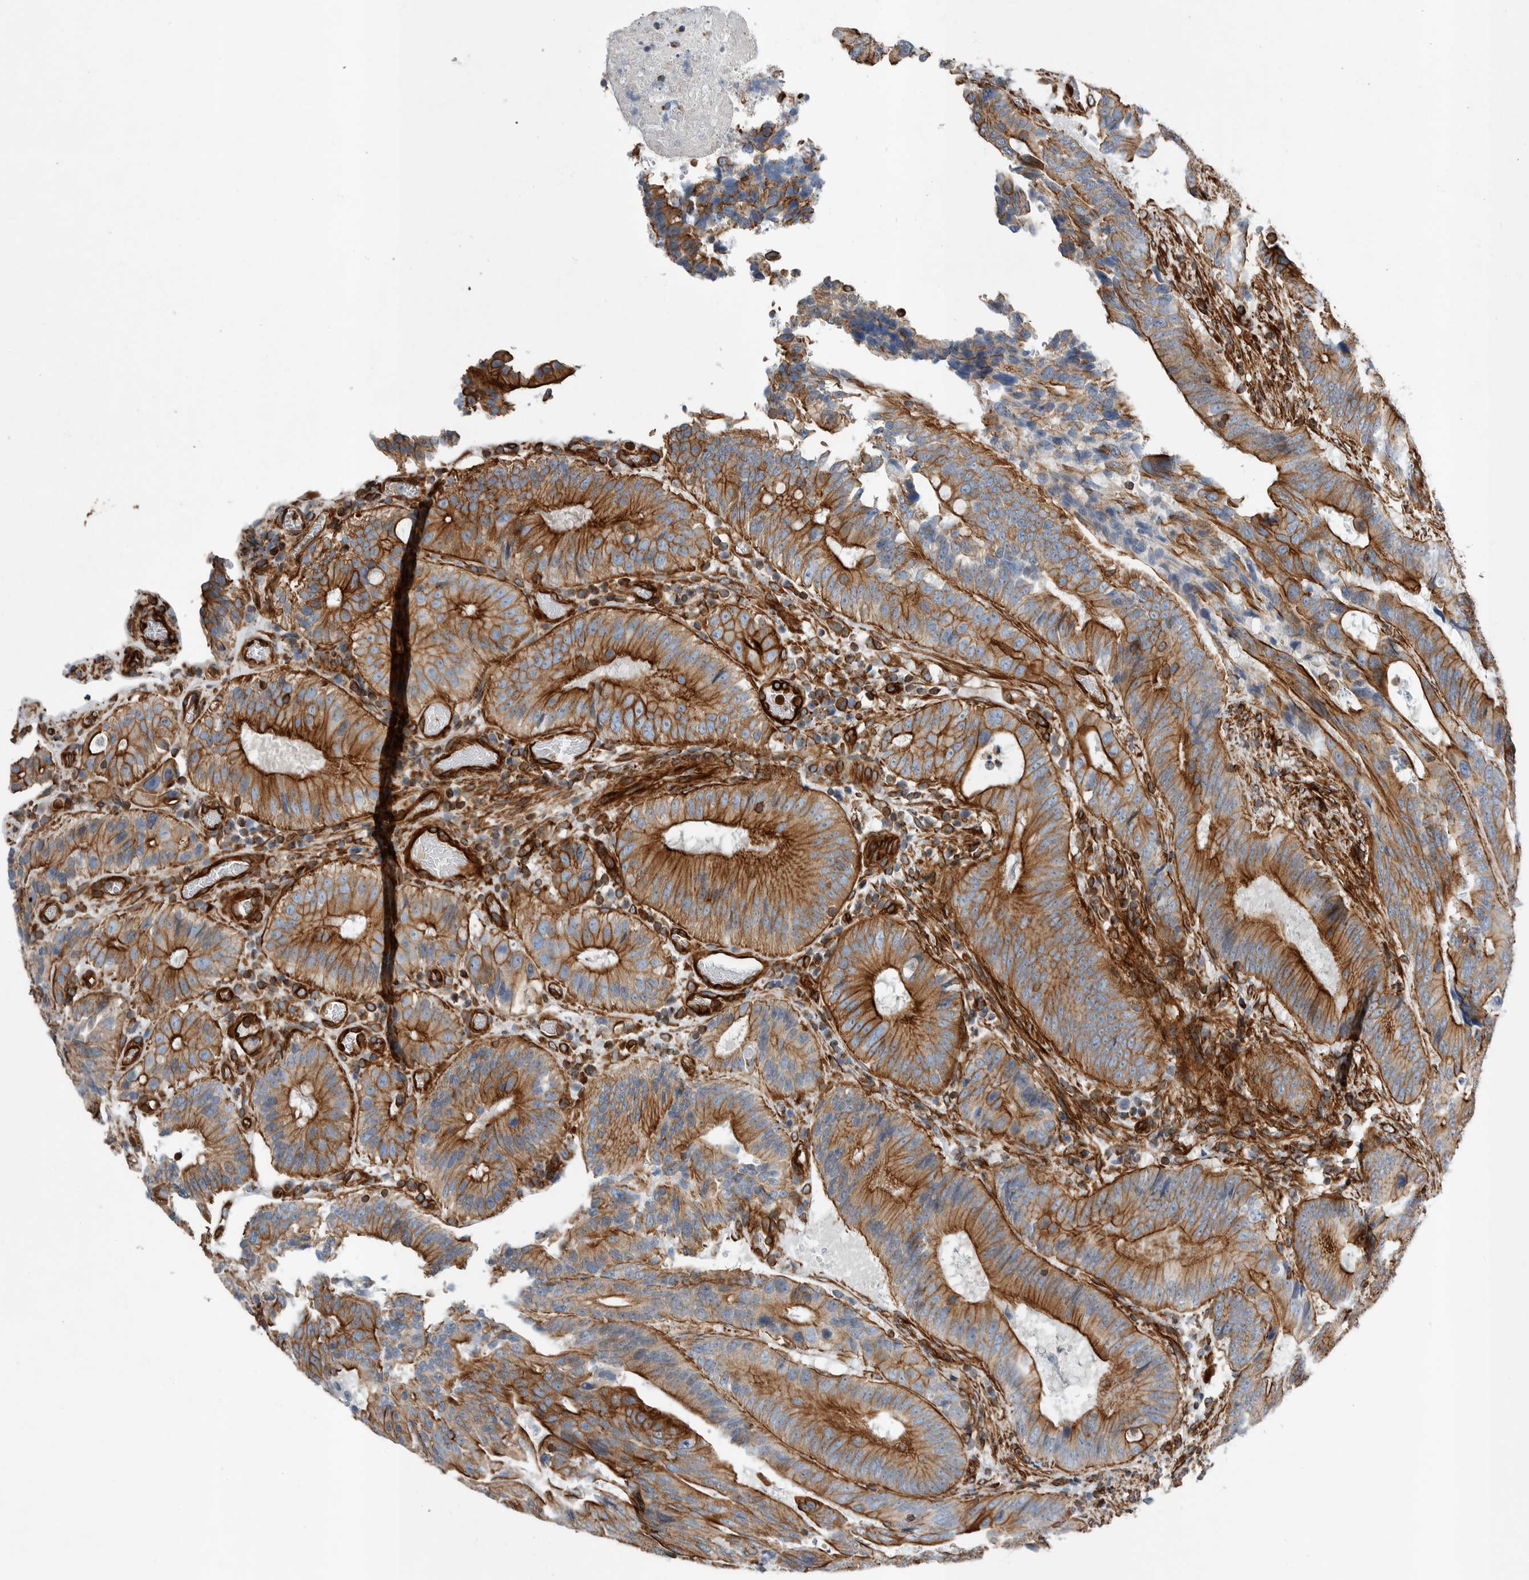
{"staining": {"intensity": "strong", "quantity": "25%-75%", "location": "cytoplasmic/membranous"}, "tissue": "colorectal cancer", "cell_type": "Tumor cells", "image_type": "cancer", "snomed": [{"axis": "morphology", "description": "Adenocarcinoma, NOS"}, {"axis": "topography", "description": "Colon"}], "caption": "Protein analysis of colorectal cancer tissue reveals strong cytoplasmic/membranous expression in about 25%-75% of tumor cells.", "gene": "PLEC", "patient": {"sex": "male", "age": 83}}